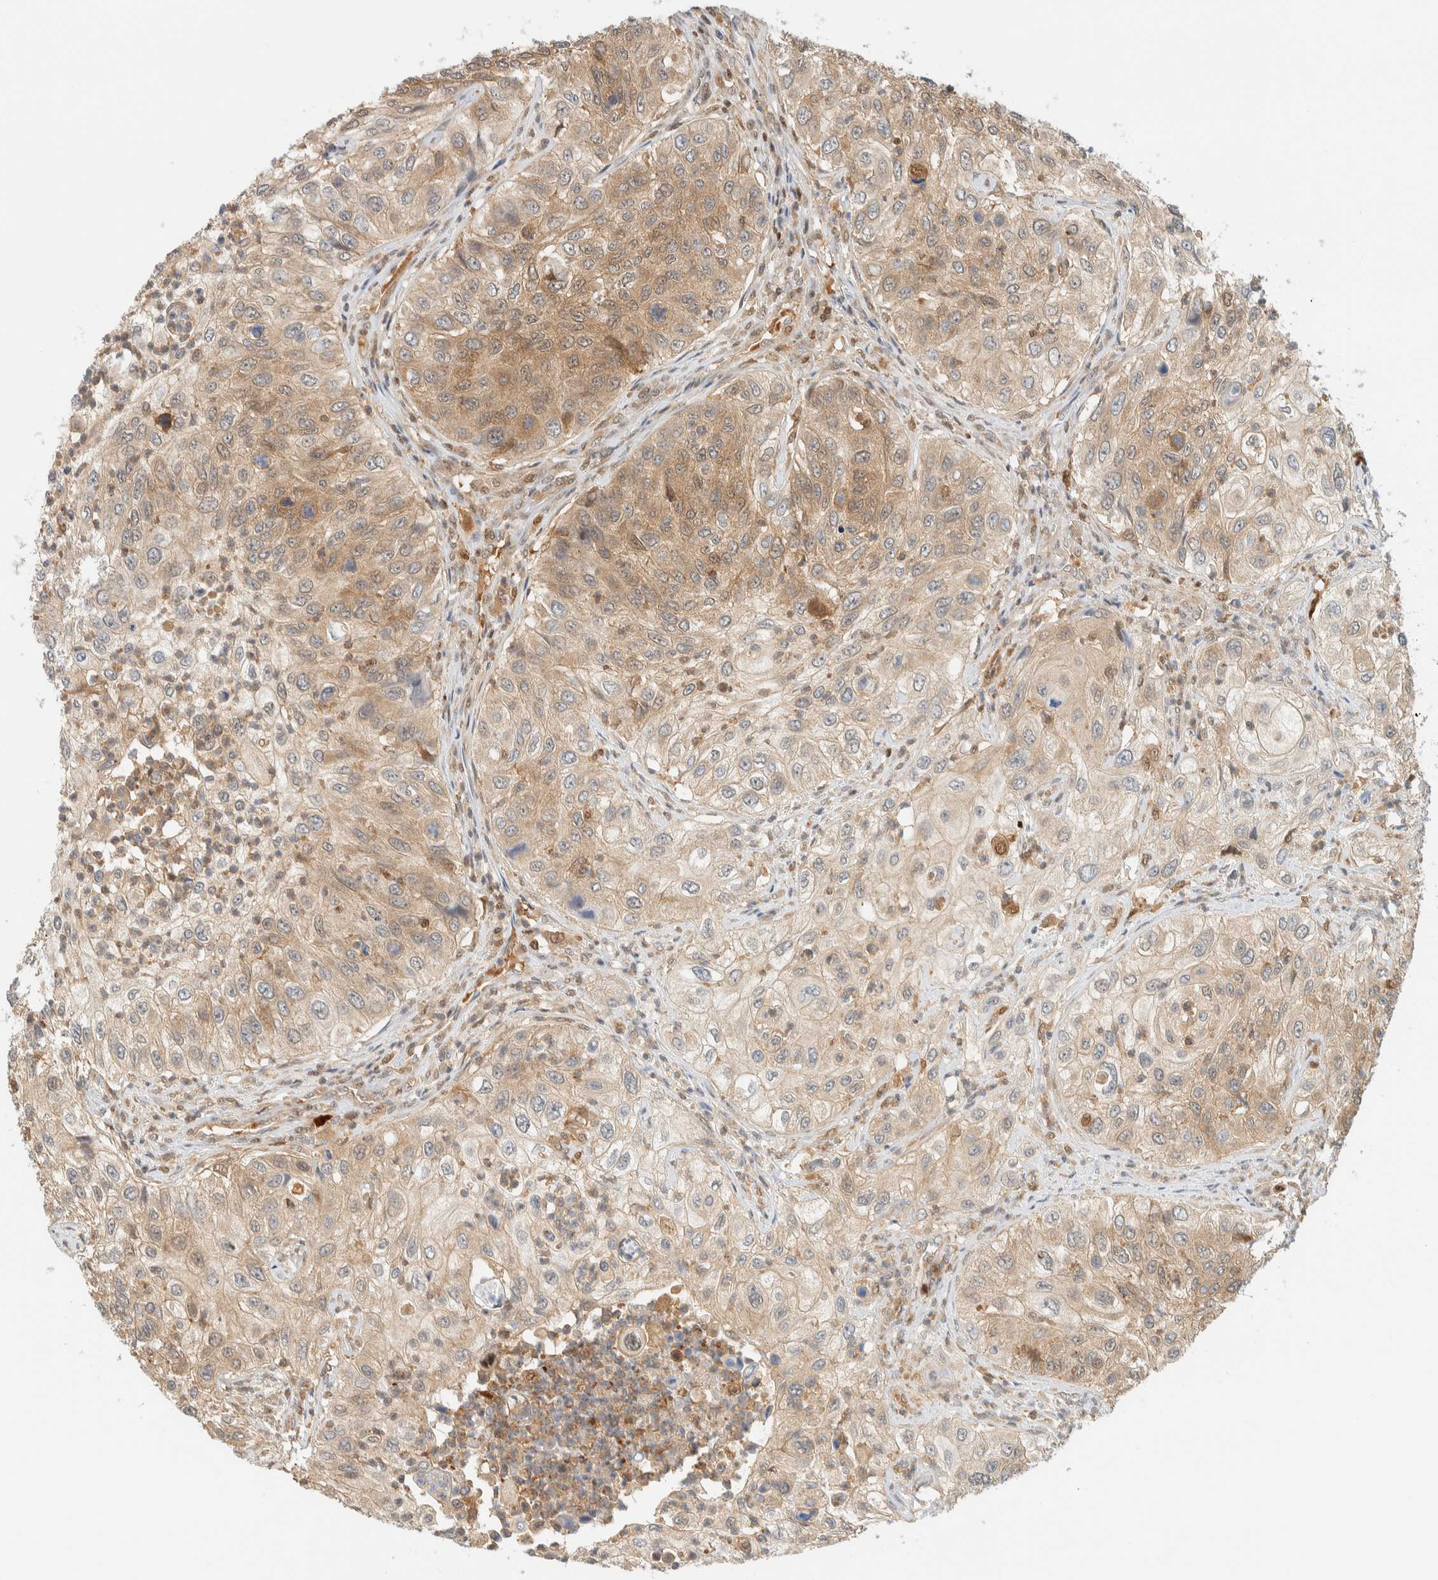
{"staining": {"intensity": "weak", "quantity": "25%-75%", "location": "cytoplasmic/membranous"}, "tissue": "urothelial cancer", "cell_type": "Tumor cells", "image_type": "cancer", "snomed": [{"axis": "morphology", "description": "Urothelial carcinoma, High grade"}, {"axis": "topography", "description": "Urinary bladder"}], "caption": "Immunohistochemistry of human urothelial cancer shows low levels of weak cytoplasmic/membranous staining in approximately 25%-75% of tumor cells. Using DAB (brown) and hematoxylin (blue) stains, captured at high magnification using brightfield microscopy.", "gene": "ZBTB37", "patient": {"sex": "female", "age": 60}}